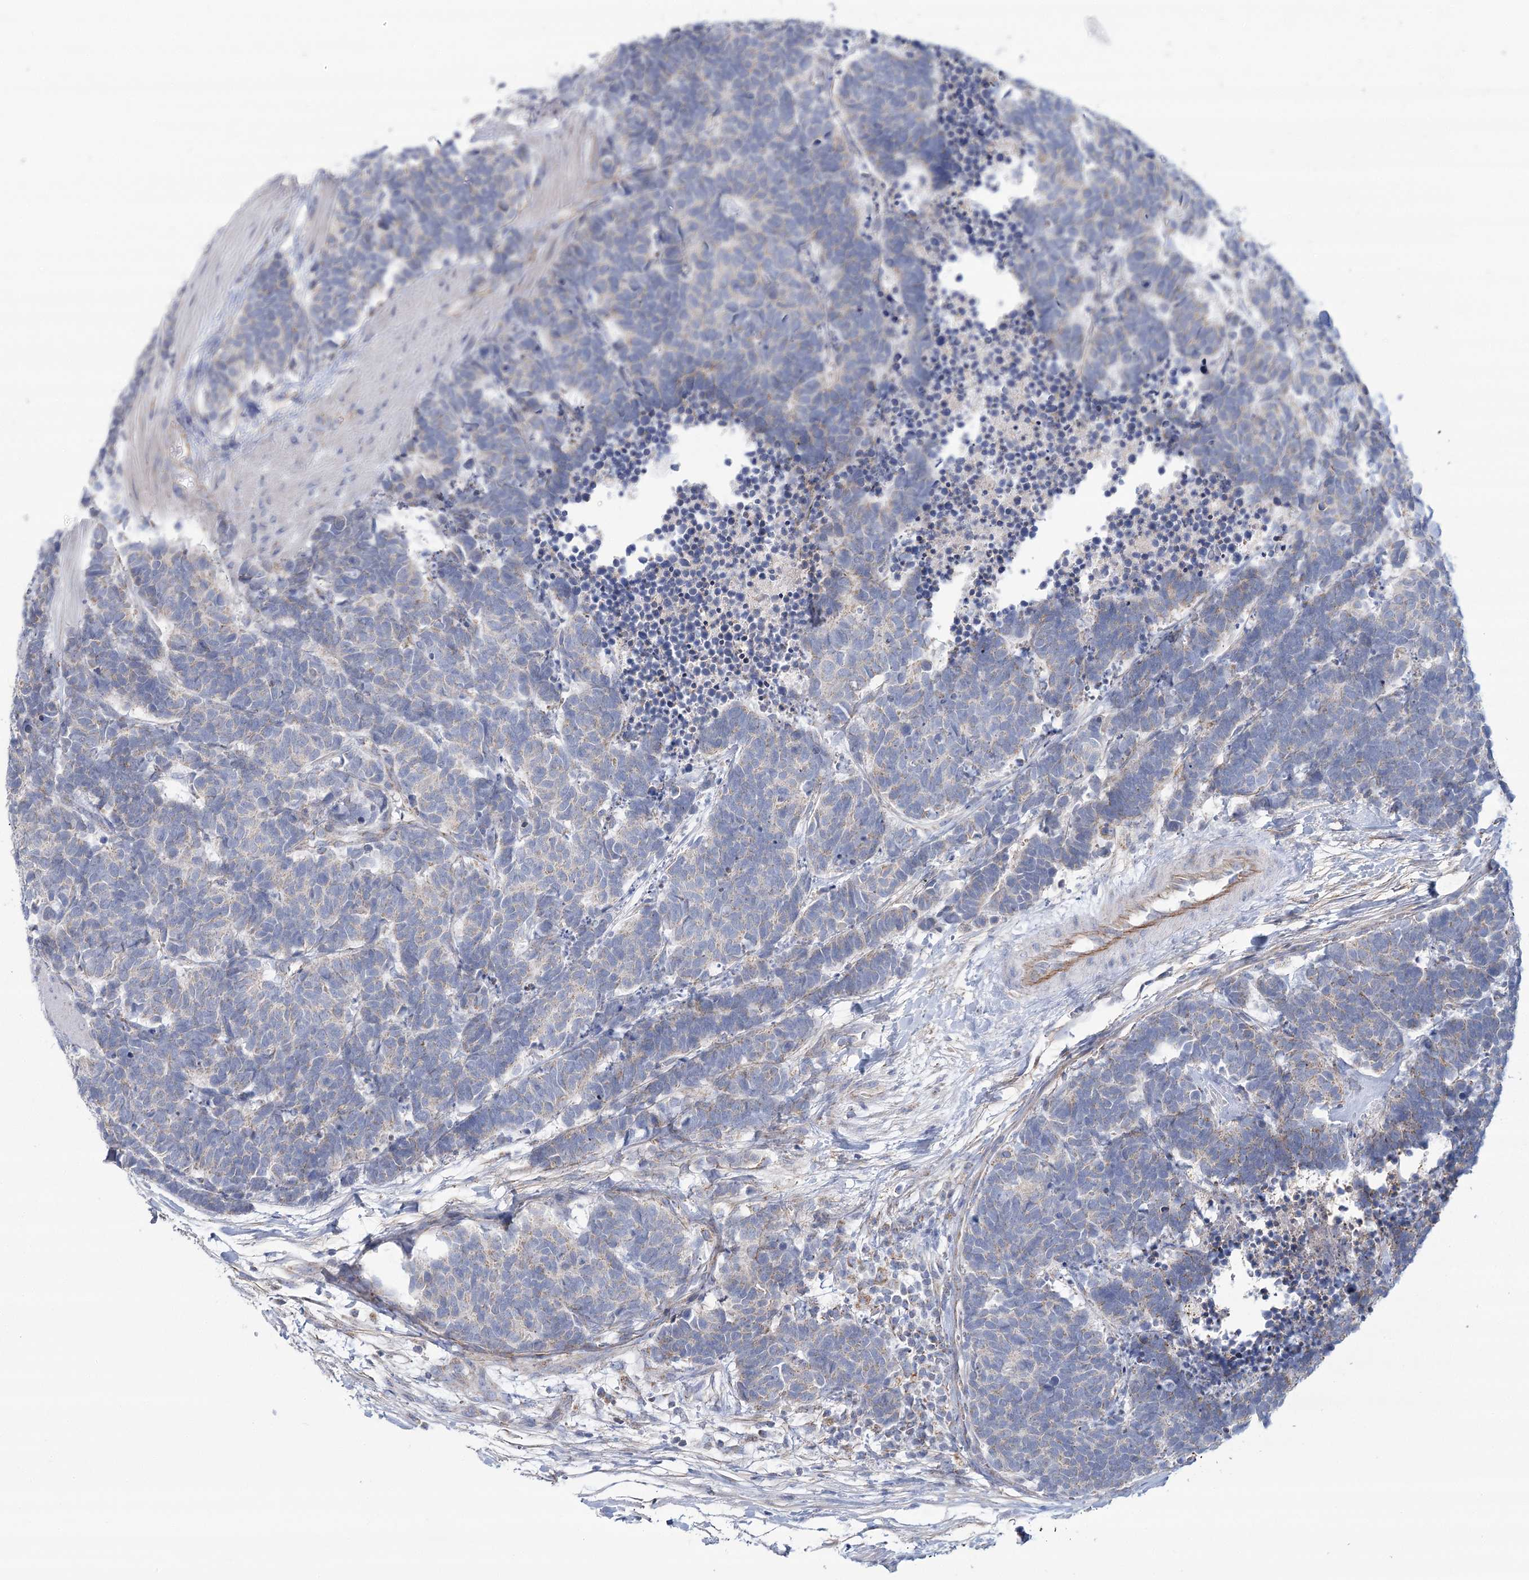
{"staining": {"intensity": "negative", "quantity": "none", "location": "none"}, "tissue": "carcinoid", "cell_type": "Tumor cells", "image_type": "cancer", "snomed": [{"axis": "morphology", "description": "Carcinoma, NOS"}, {"axis": "morphology", "description": "Carcinoid, malignant, NOS"}, {"axis": "topography", "description": "Urinary bladder"}], "caption": "Immunohistochemistry photomicrograph of carcinoid stained for a protein (brown), which exhibits no positivity in tumor cells.", "gene": "SNX7", "patient": {"sex": "male", "age": 57}}